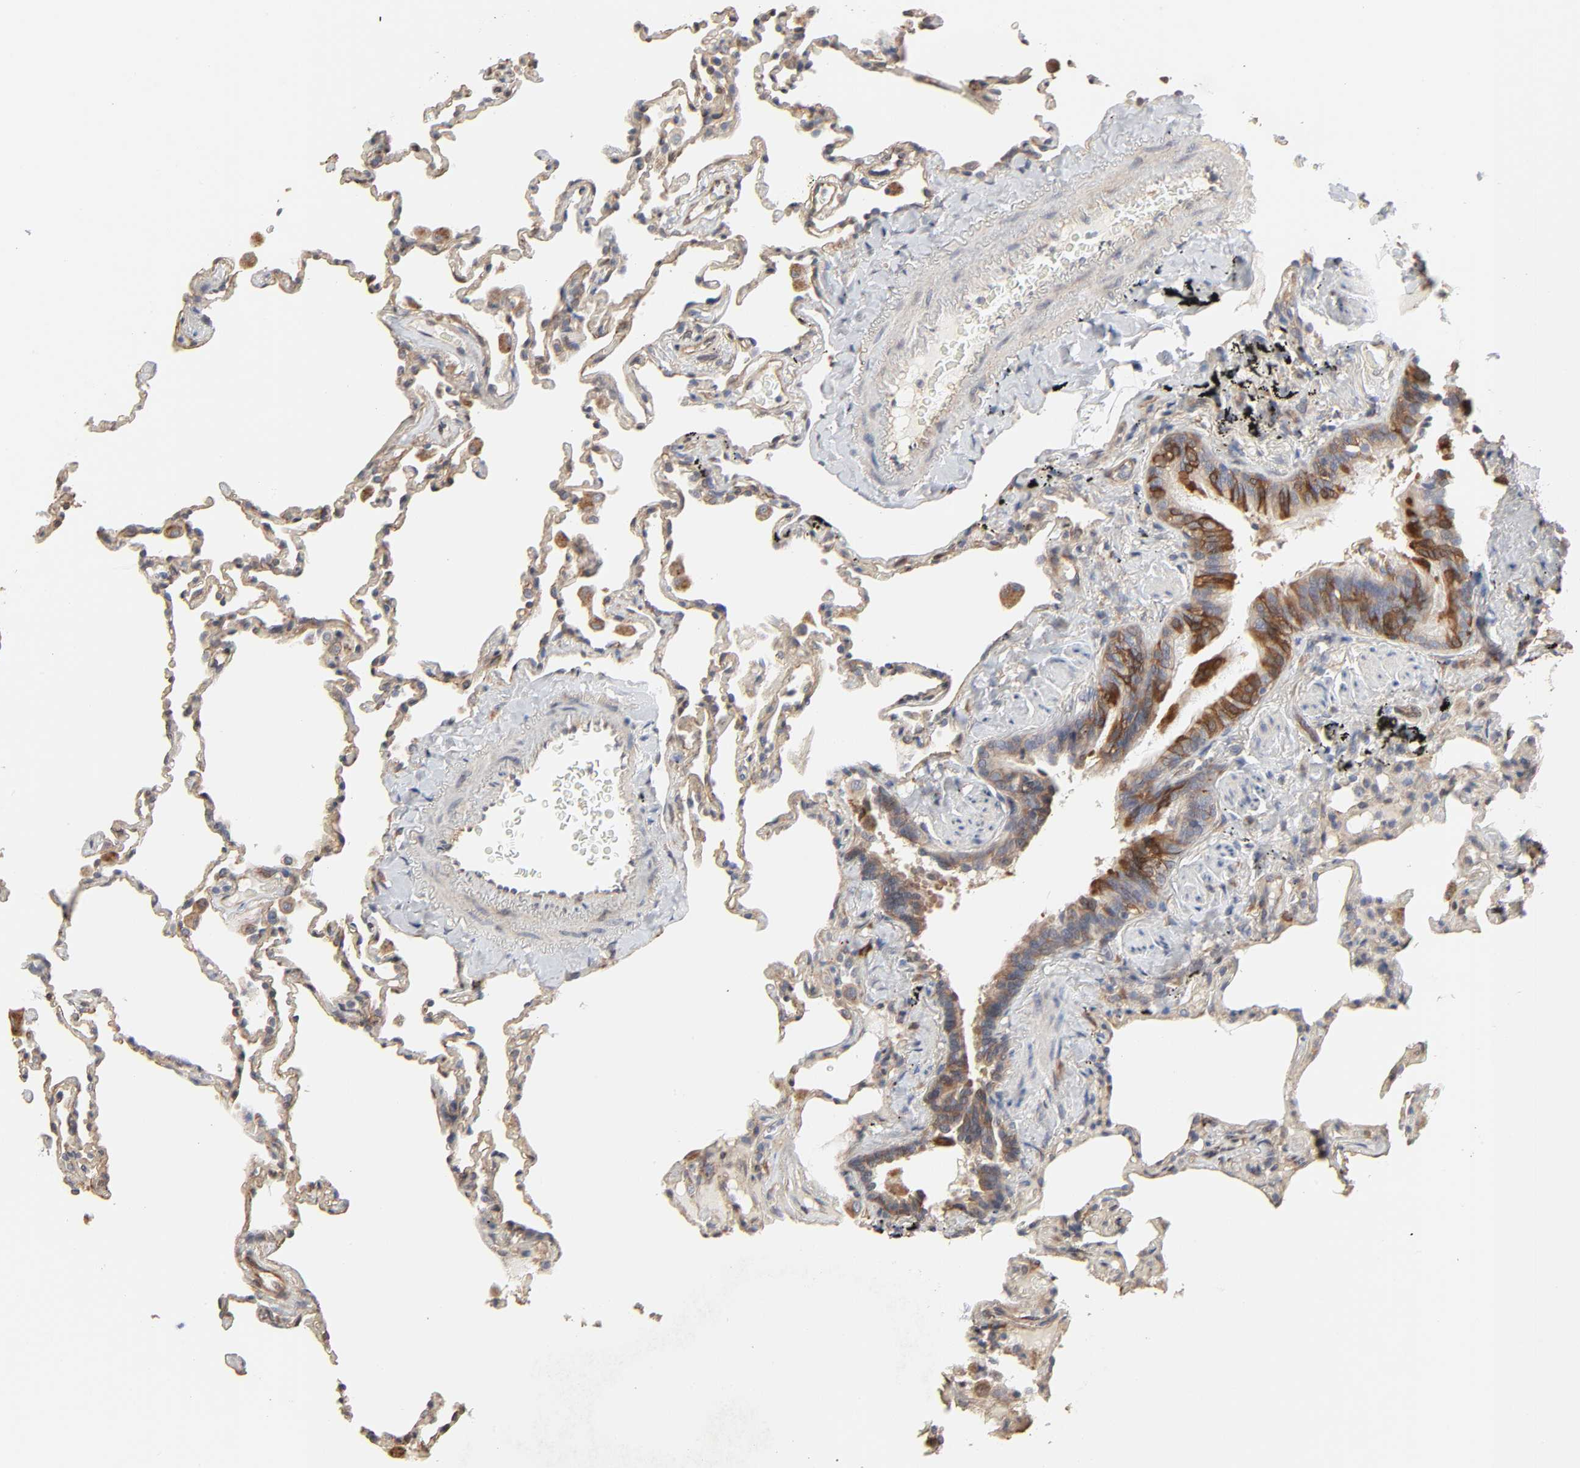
{"staining": {"intensity": "weak", "quantity": "25%-75%", "location": "cytoplasmic/membranous"}, "tissue": "lung", "cell_type": "Alveolar cells", "image_type": "normal", "snomed": [{"axis": "morphology", "description": "Normal tissue, NOS"}, {"axis": "topography", "description": "Lung"}], "caption": "Protein staining displays weak cytoplasmic/membranous expression in about 25%-75% of alveolar cells in benign lung. The protein of interest is stained brown, and the nuclei are stained in blue (DAB IHC with brightfield microscopy, high magnification).", "gene": "NDRG2", "patient": {"sex": "male", "age": 59}}